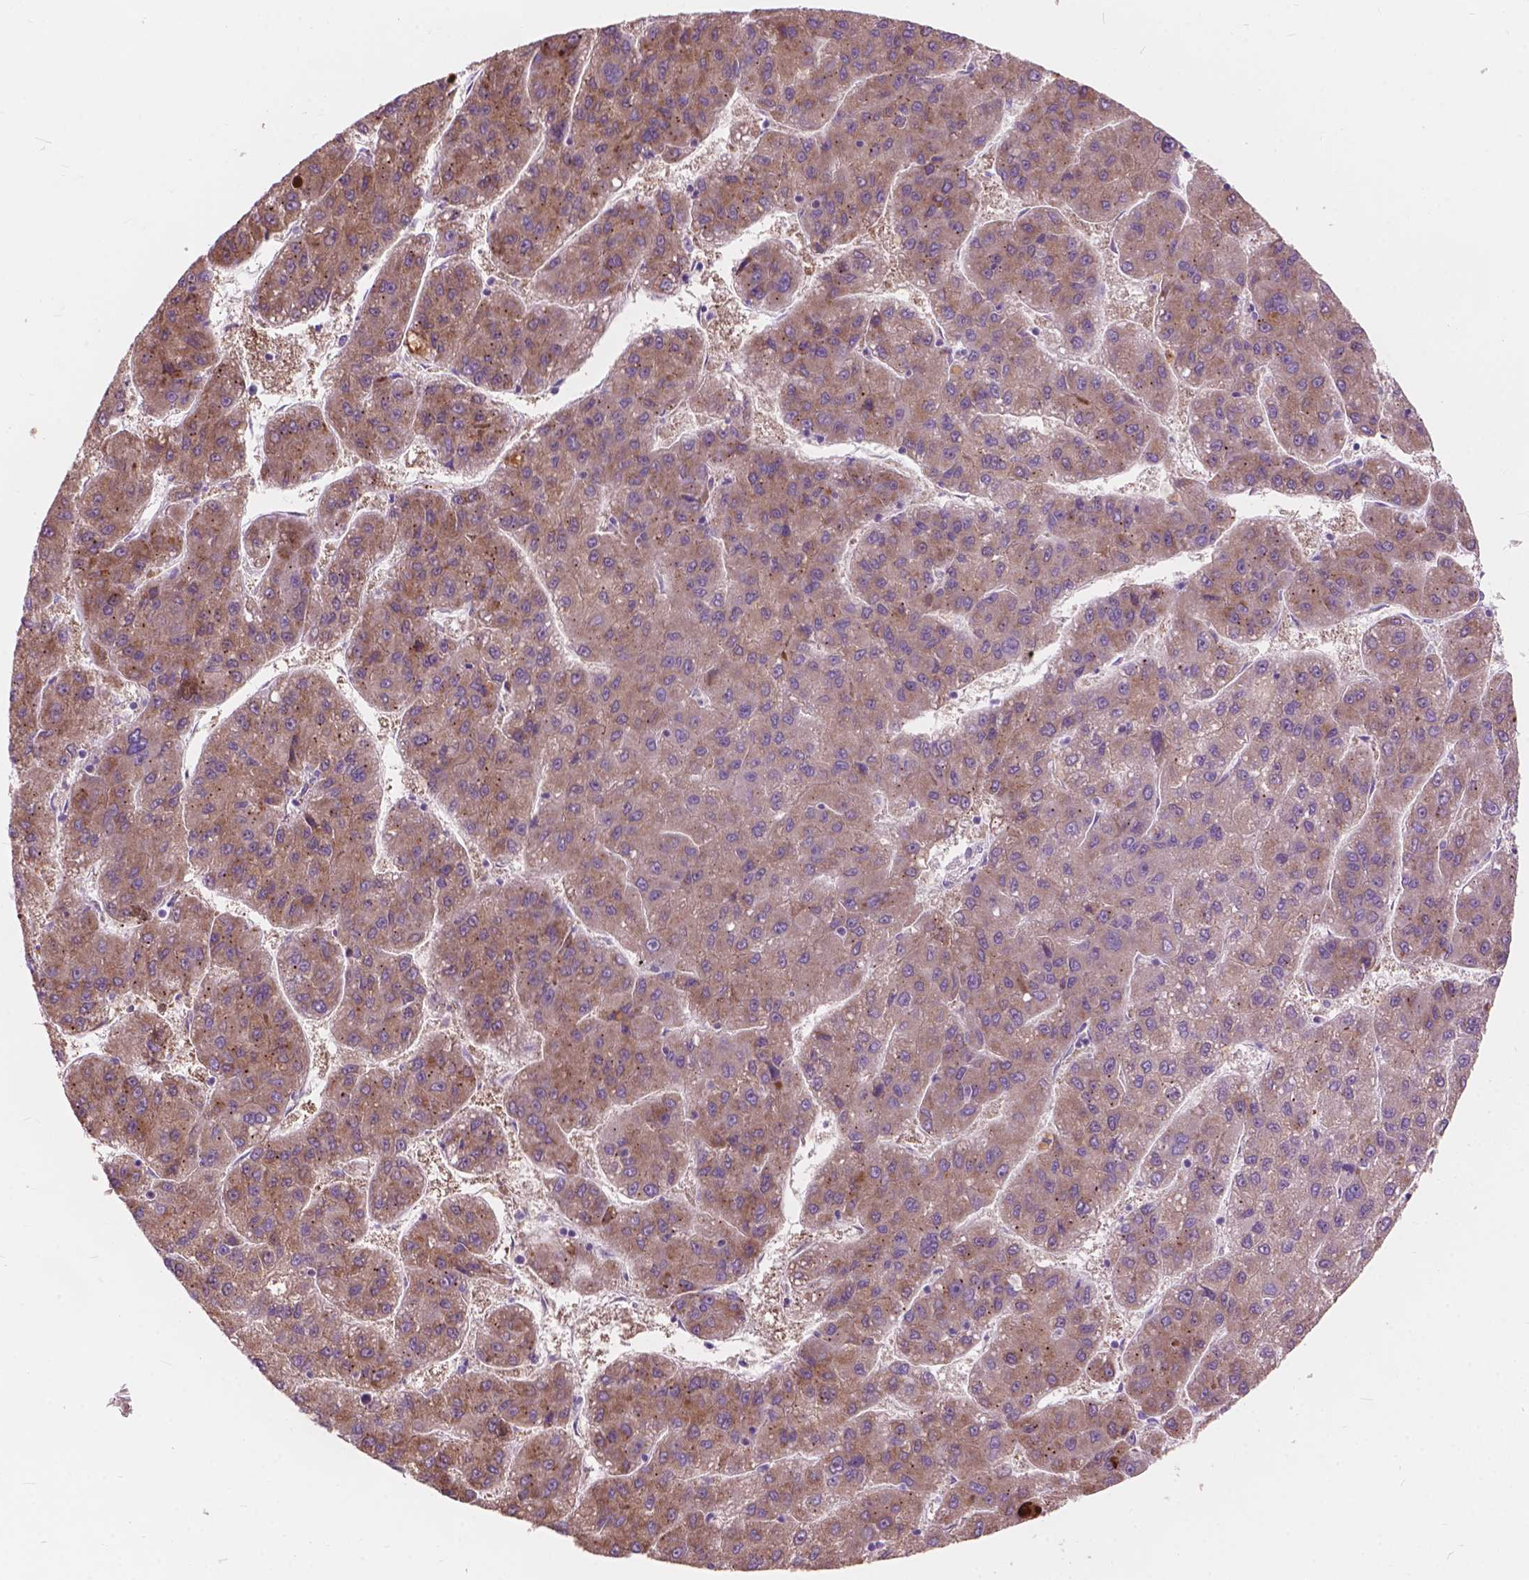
{"staining": {"intensity": "weak", "quantity": "25%-75%", "location": "cytoplasmic/membranous"}, "tissue": "liver cancer", "cell_type": "Tumor cells", "image_type": "cancer", "snomed": [{"axis": "morphology", "description": "Carcinoma, Hepatocellular, NOS"}, {"axis": "topography", "description": "Liver"}], "caption": "Hepatocellular carcinoma (liver) tissue demonstrates weak cytoplasmic/membranous expression in approximately 25%-75% of tumor cells", "gene": "MORN1", "patient": {"sex": "female", "age": 82}}